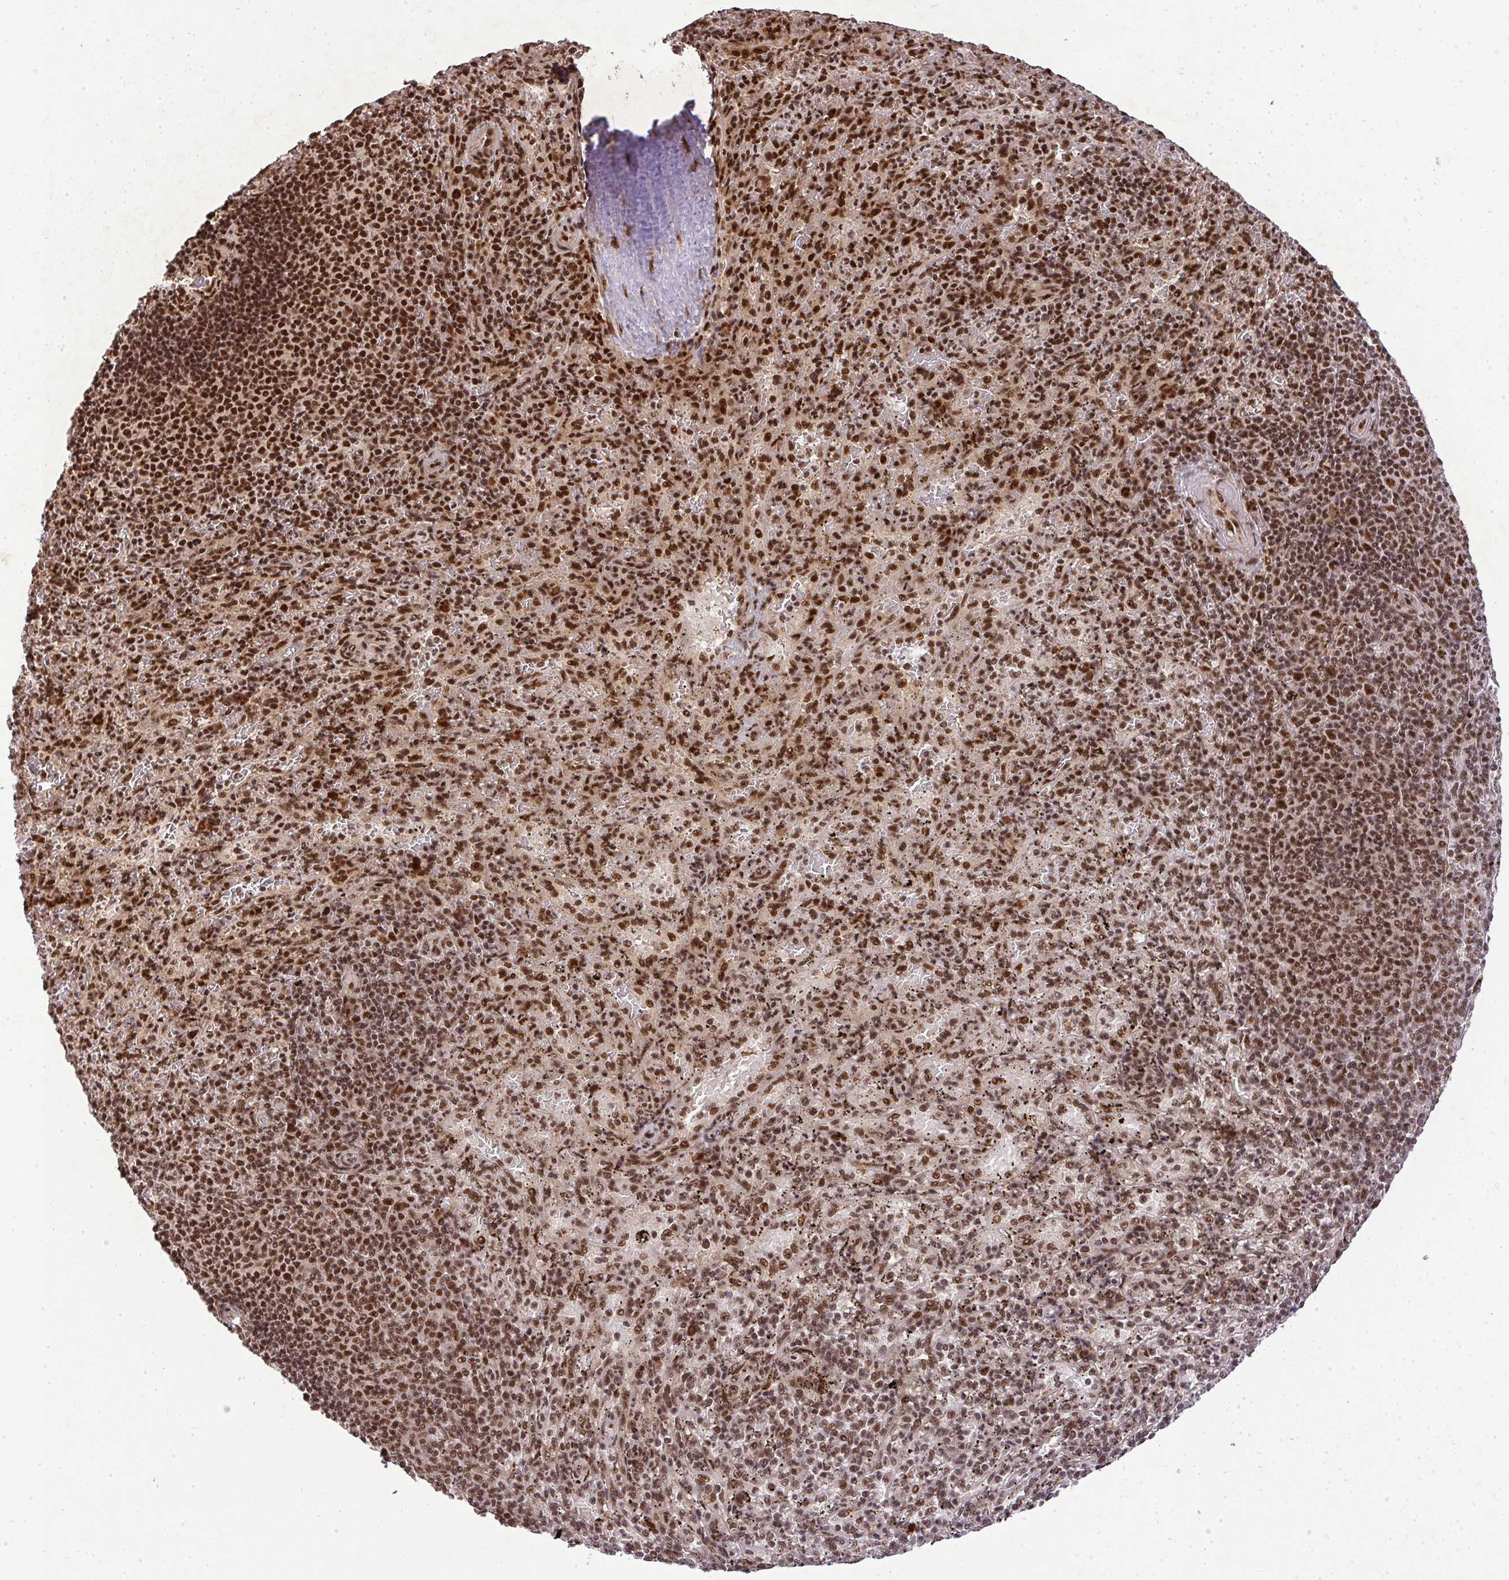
{"staining": {"intensity": "strong", "quantity": ">75%", "location": "nuclear"}, "tissue": "spleen", "cell_type": "Cells in red pulp", "image_type": "normal", "snomed": [{"axis": "morphology", "description": "Normal tissue, NOS"}, {"axis": "topography", "description": "Spleen"}], "caption": "Immunohistochemistry (IHC) histopathology image of normal spleen stained for a protein (brown), which displays high levels of strong nuclear positivity in about >75% of cells in red pulp.", "gene": "U2AF1L4", "patient": {"sex": "male", "age": 57}}